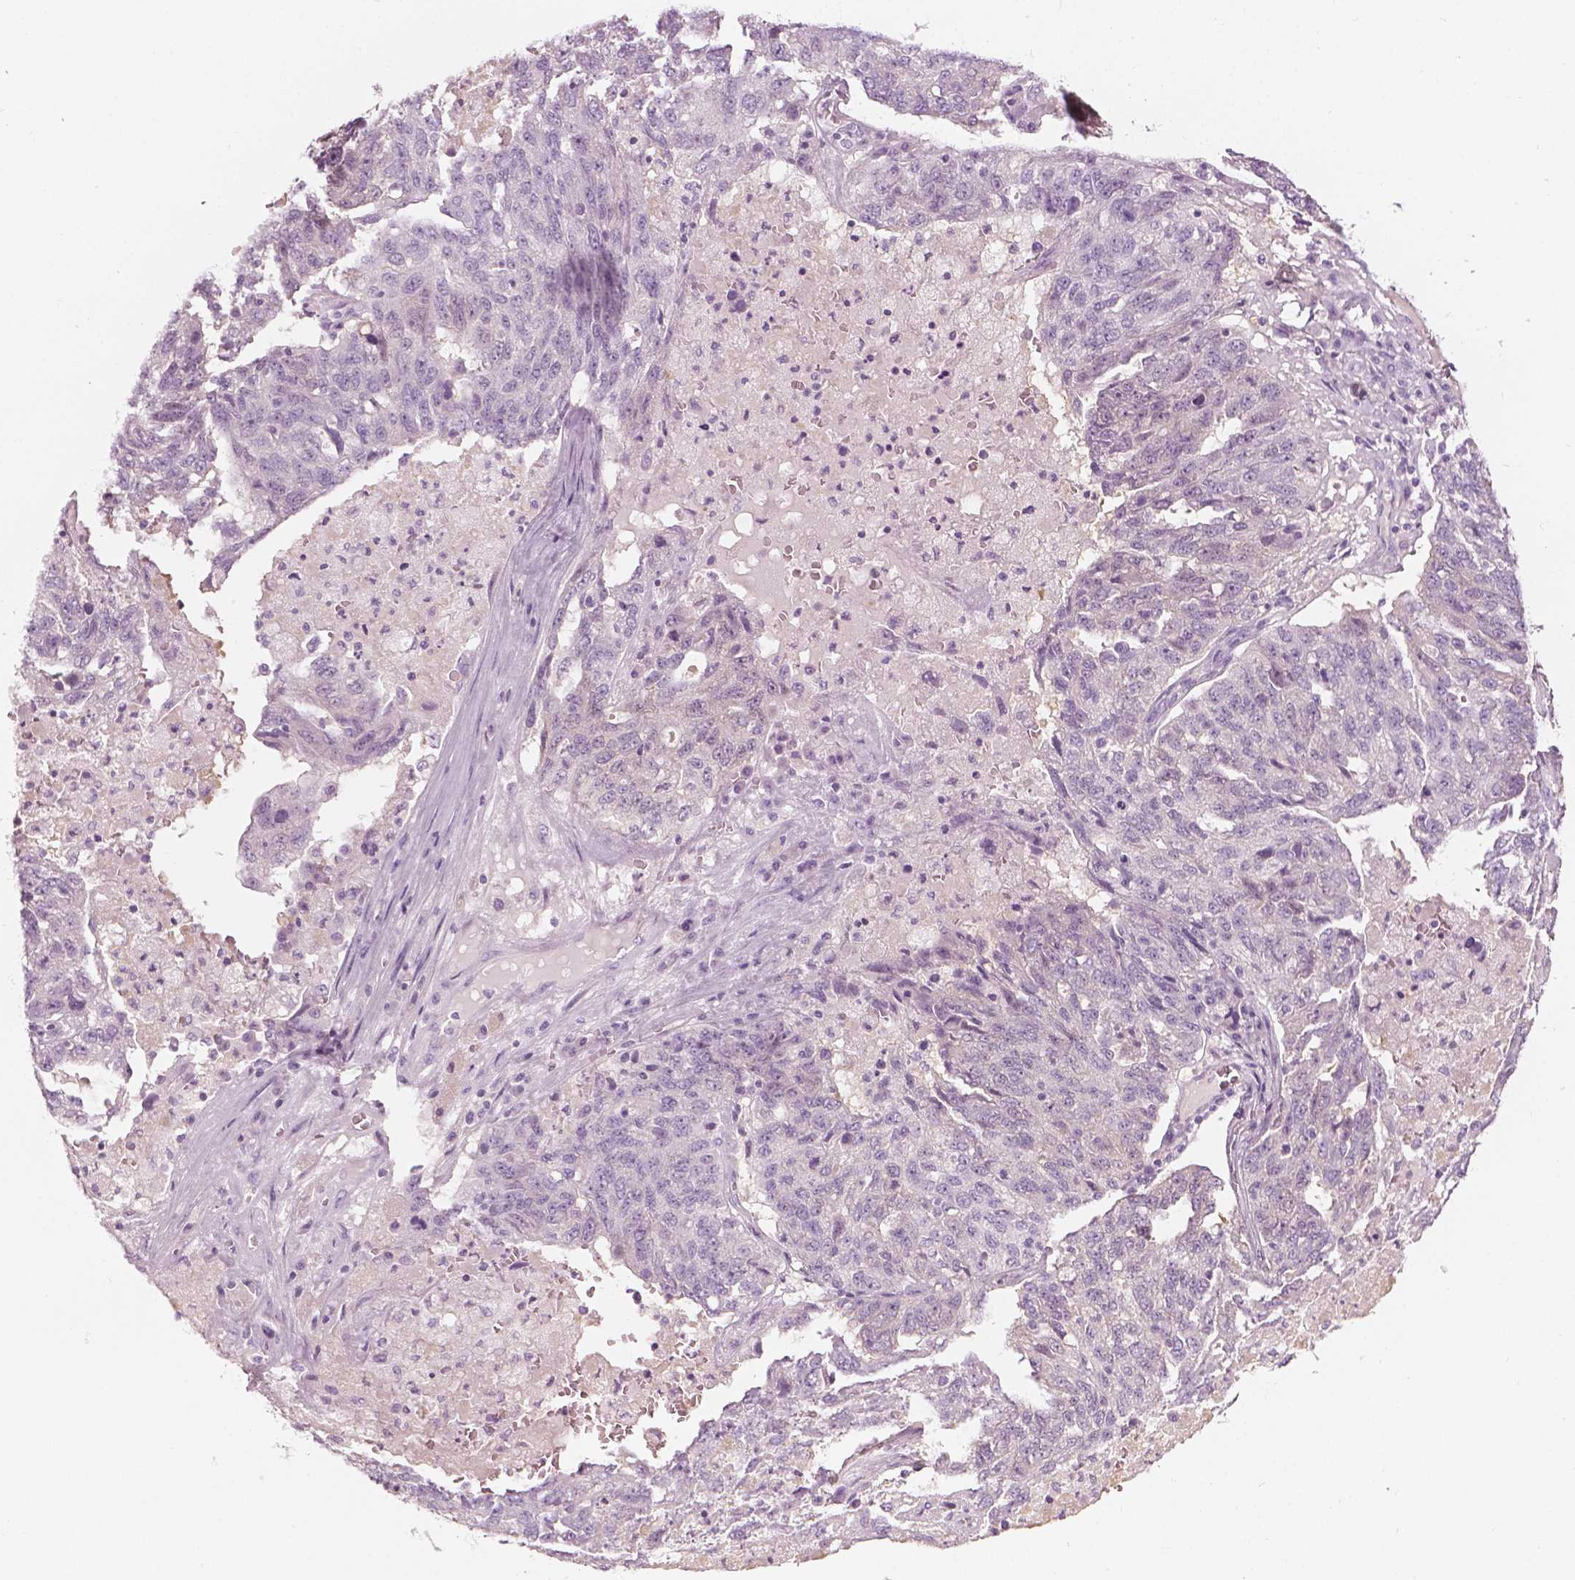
{"staining": {"intensity": "negative", "quantity": "none", "location": "none"}, "tissue": "ovarian cancer", "cell_type": "Tumor cells", "image_type": "cancer", "snomed": [{"axis": "morphology", "description": "Cystadenocarcinoma, serous, NOS"}, {"axis": "topography", "description": "Ovary"}], "caption": "The IHC micrograph has no significant positivity in tumor cells of ovarian cancer (serous cystadenocarcinoma) tissue.", "gene": "SHMT1", "patient": {"sex": "female", "age": 71}}